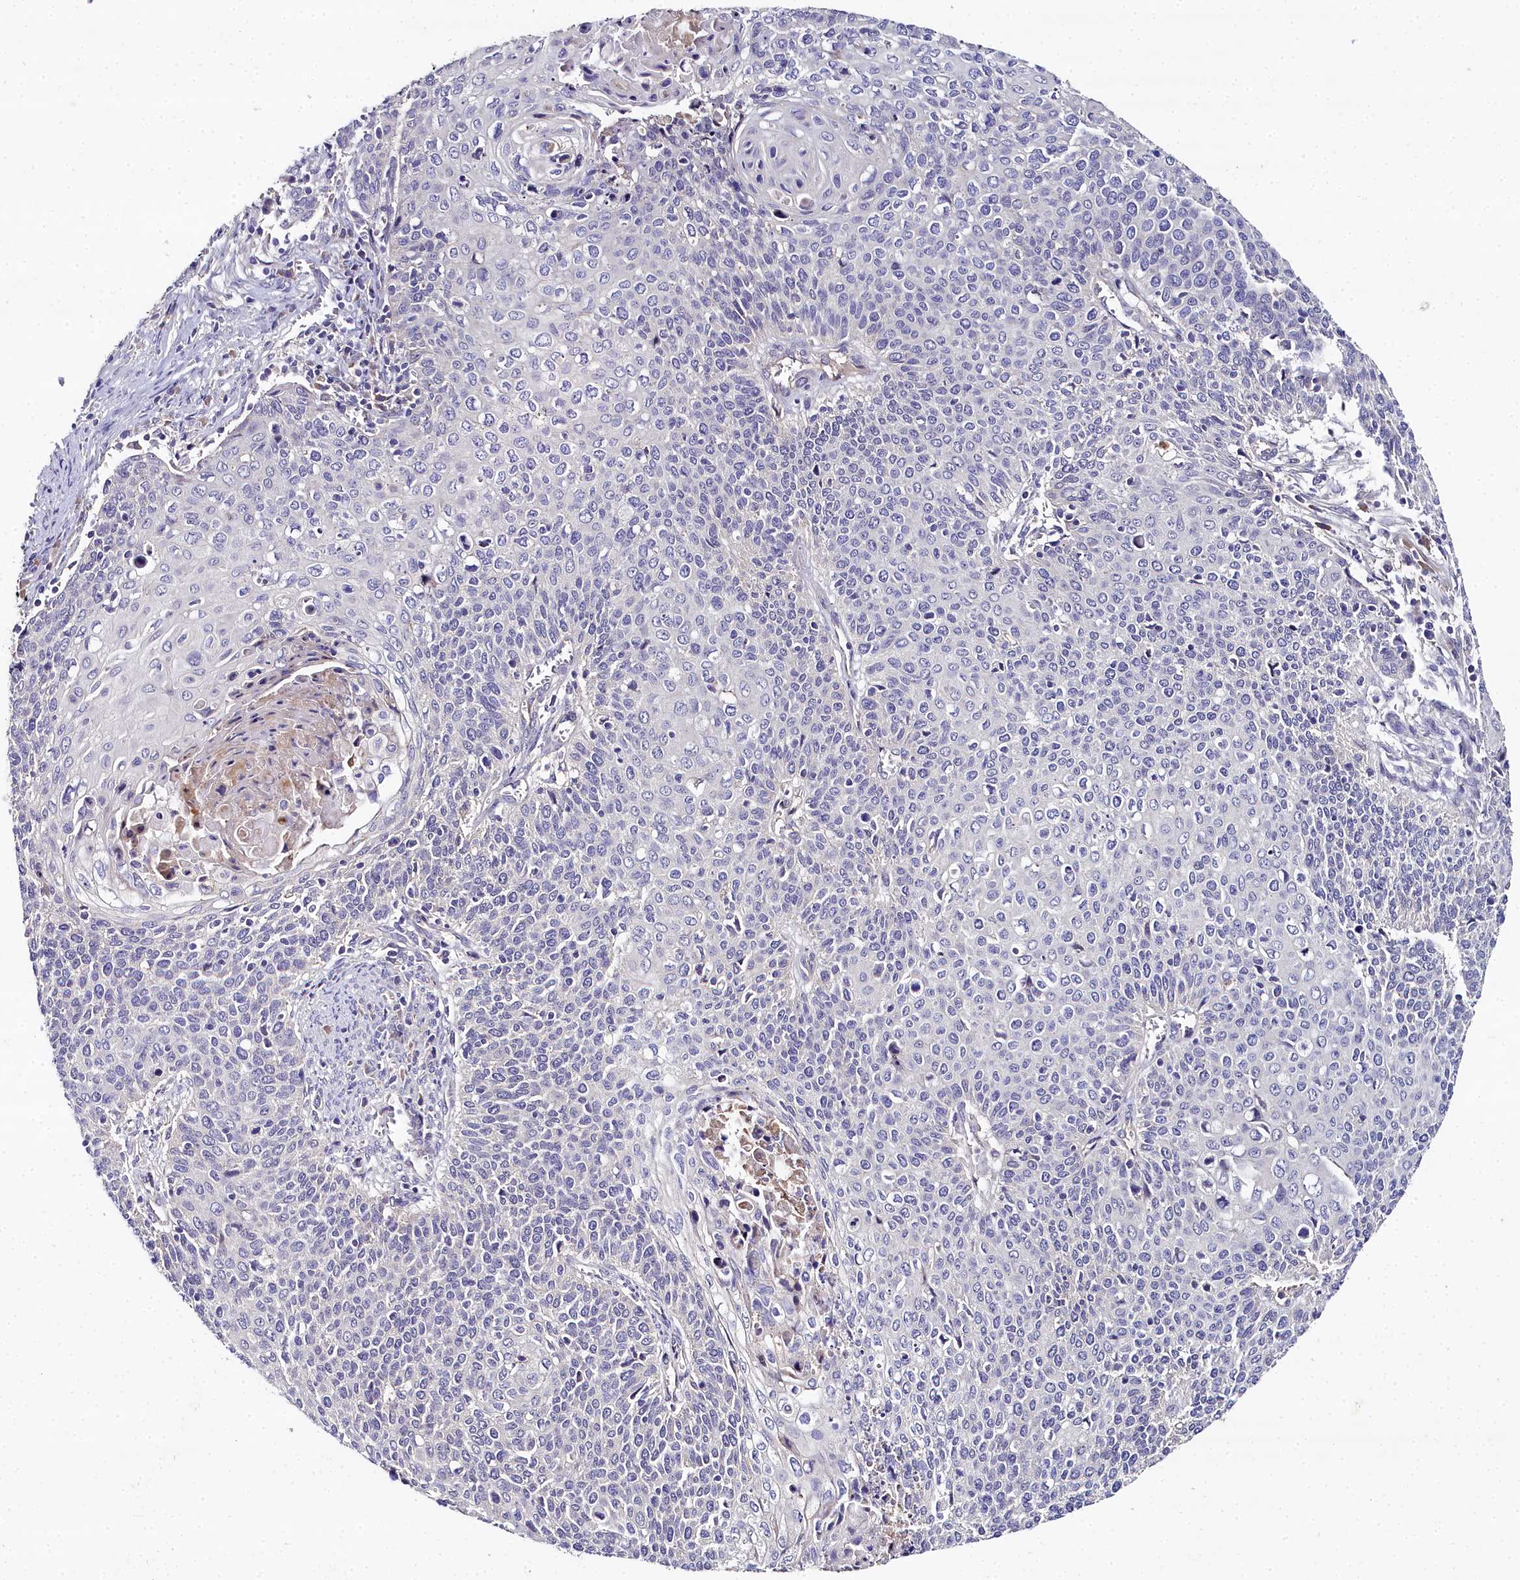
{"staining": {"intensity": "negative", "quantity": "none", "location": "none"}, "tissue": "cervical cancer", "cell_type": "Tumor cells", "image_type": "cancer", "snomed": [{"axis": "morphology", "description": "Squamous cell carcinoma, NOS"}, {"axis": "topography", "description": "Cervix"}], "caption": "An image of cervical cancer (squamous cell carcinoma) stained for a protein shows no brown staining in tumor cells.", "gene": "NT5M", "patient": {"sex": "female", "age": 39}}